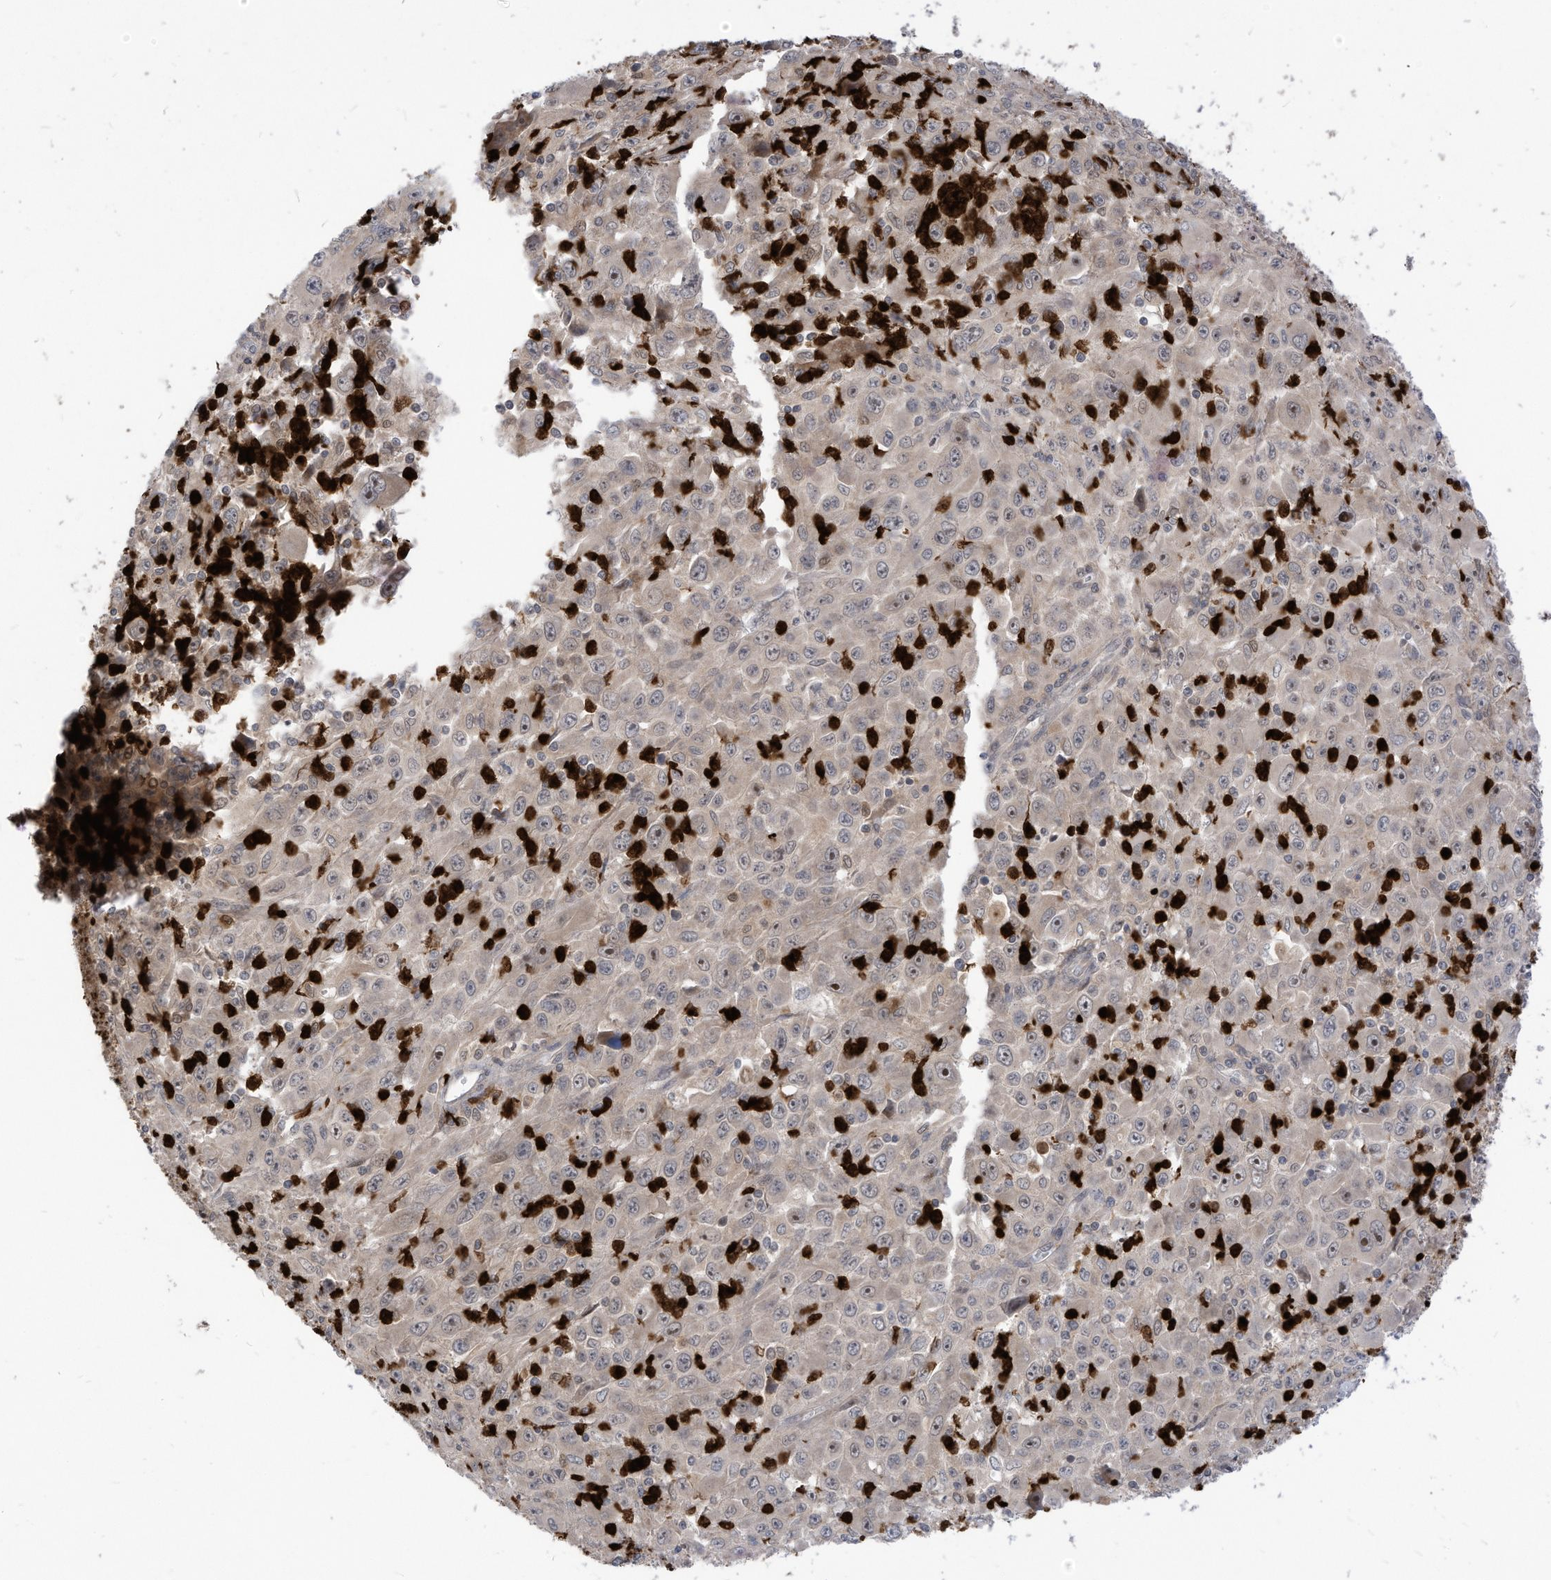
{"staining": {"intensity": "negative", "quantity": "none", "location": "none"}, "tissue": "melanoma", "cell_type": "Tumor cells", "image_type": "cancer", "snomed": [{"axis": "morphology", "description": "Malignant melanoma, Metastatic site"}, {"axis": "topography", "description": "Skin"}], "caption": "This is an IHC histopathology image of human malignant melanoma (metastatic site). There is no positivity in tumor cells.", "gene": "CNKSR1", "patient": {"sex": "female", "age": 56}}